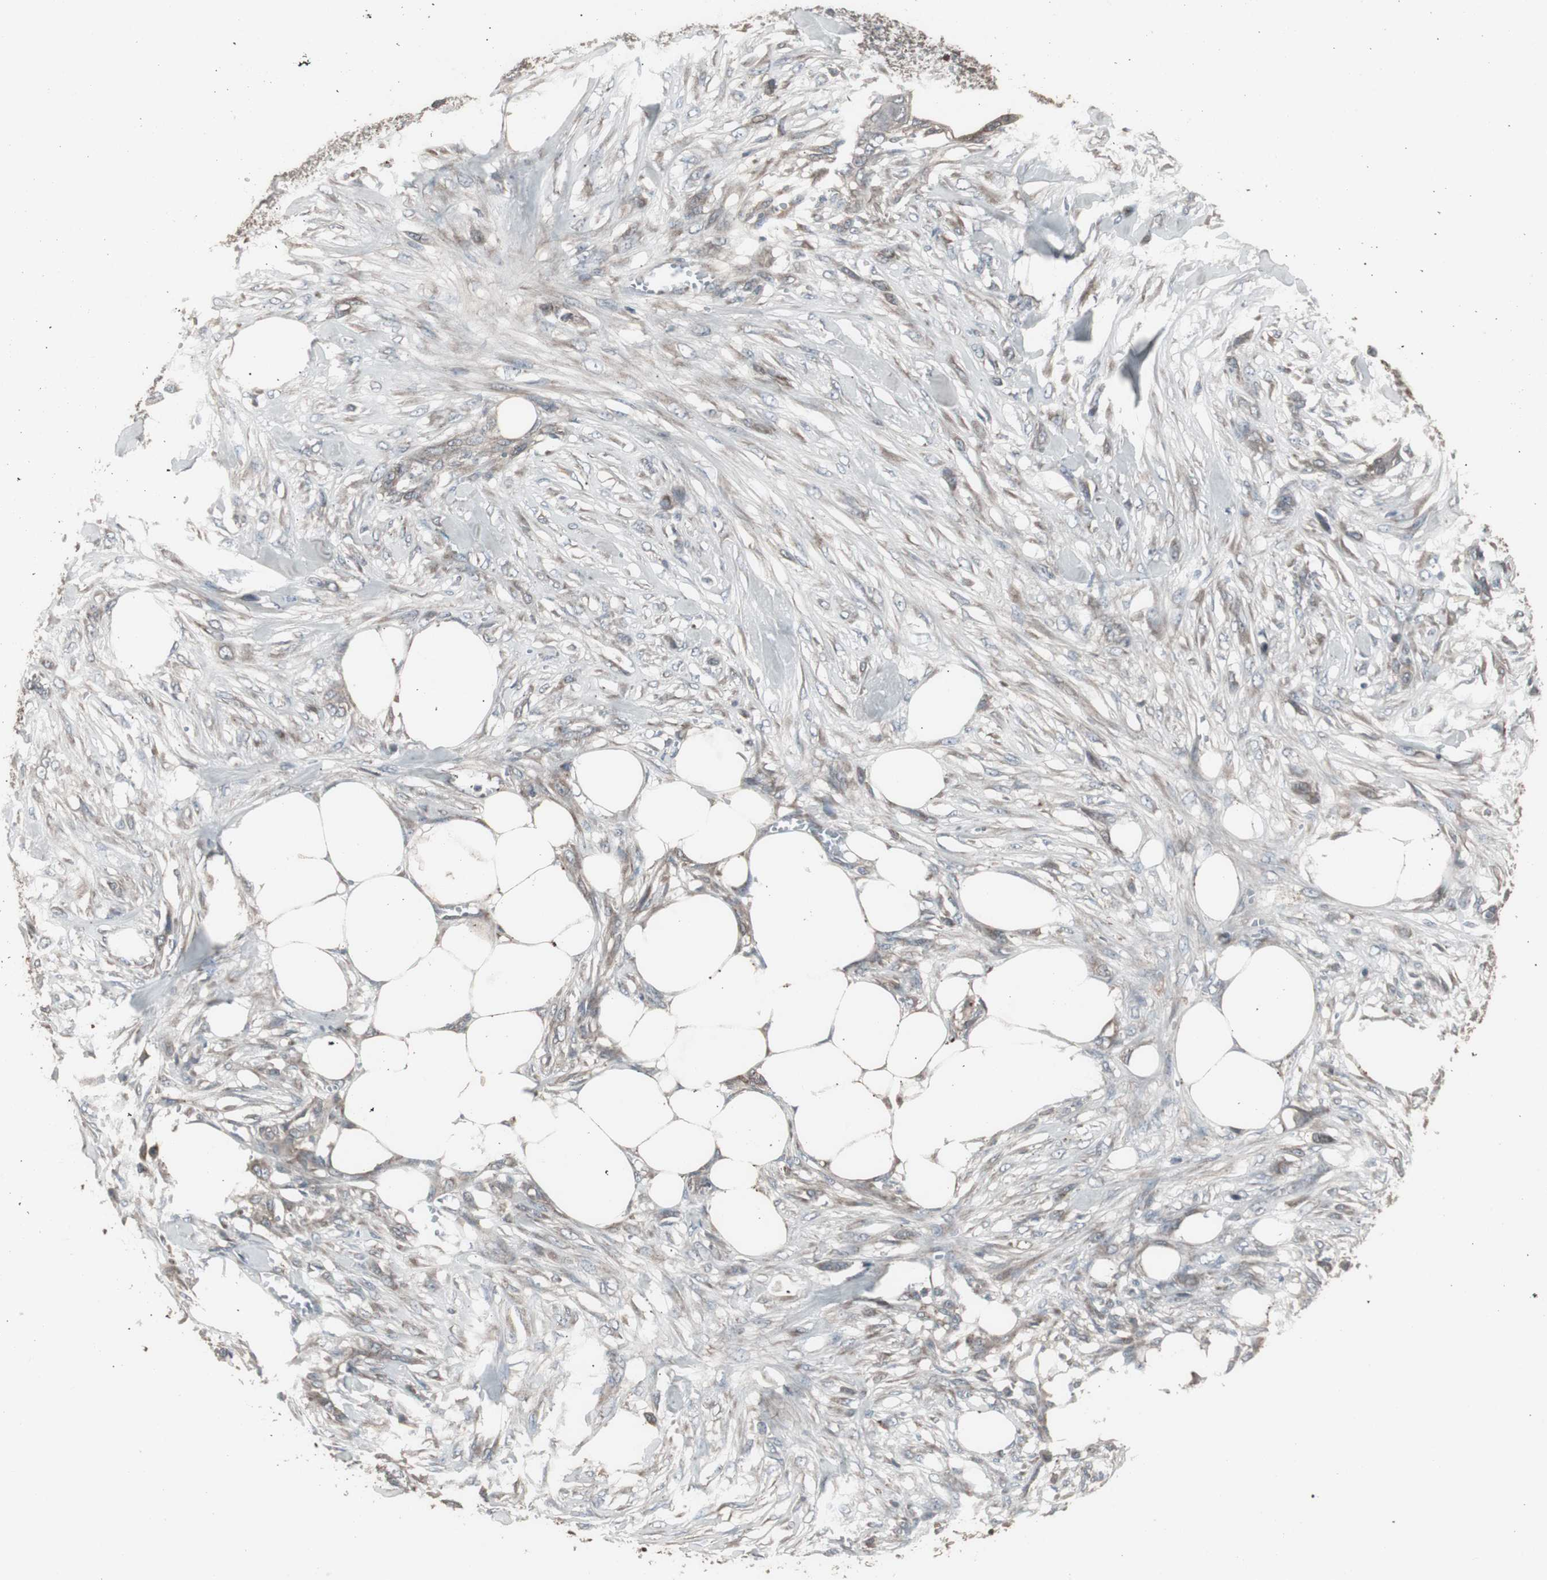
{"staining": {"intensity": "weak", "quantity": "25%-75%", "location": "cytoplasmic/membranous"}, "tissue": "skin cancer", "cell_type": "Tumor cells", "image_type": "cancer", "snomed": [{"axis": "morphology", "description": "Squamous cell carcinoma, NOS"}, {"axis": "topography", "description": "Skin"}], "caption": "About 25%-75% of tumor cells in skin cancer (squamous cell carcinoma) display weak cytoplasmic/membranous protein positivity as visualized by brown immunohistochemical staining.", "gene": "SSTR2", "patient": {"sex": "female", "age": 59}}